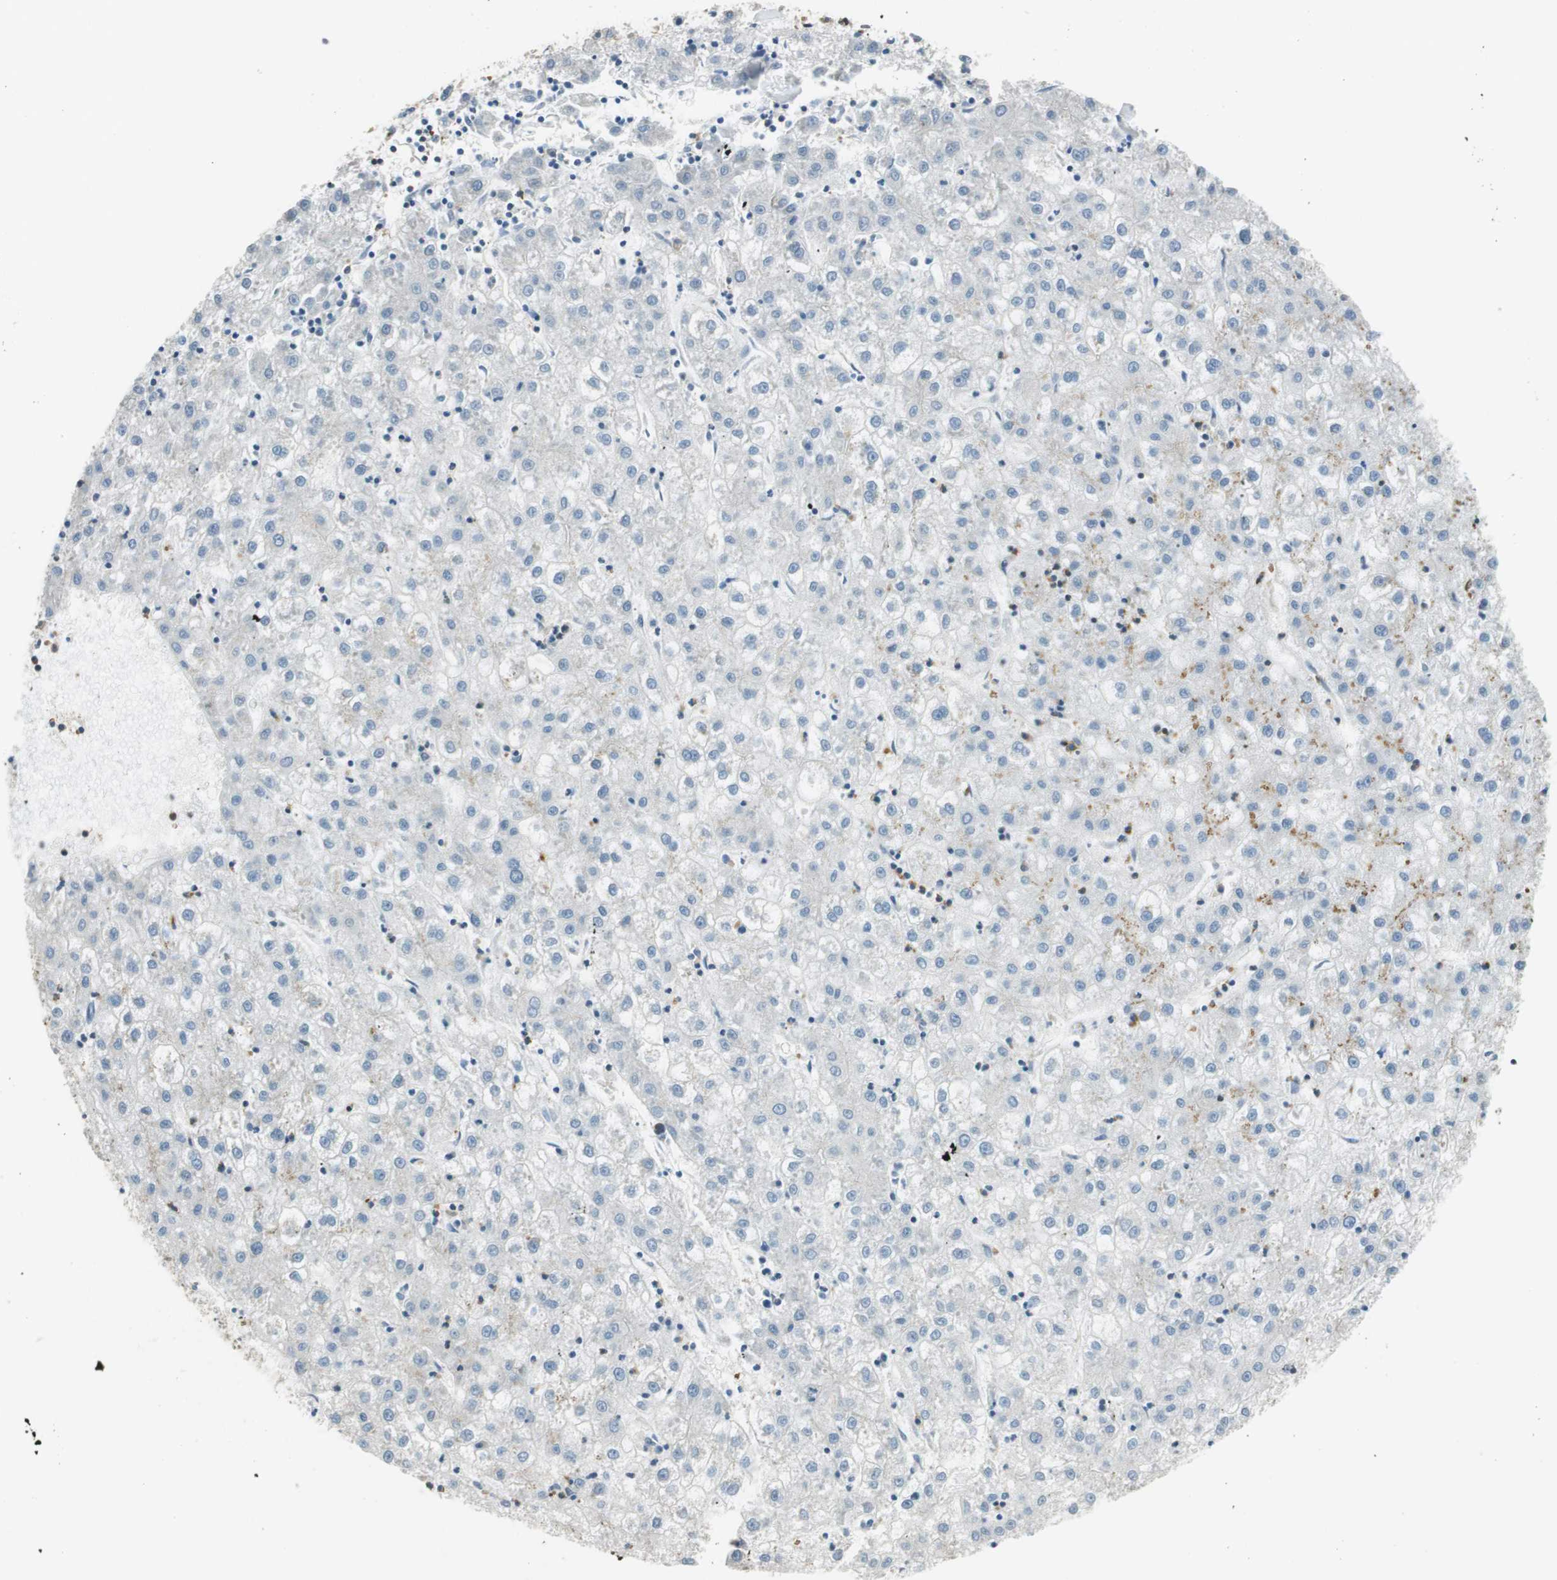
{"staining": {"intensity": "weak", "quantity": "<25%", "location": "cytoplasmic/membranous"}, "tissue": "liver cancer", "cell_type": "Tumor cells", "image_type": "cancer", "snomed": [{"axis": "morphology", "description": "Carcinoma, Hepatocellular, NOS"}, {"axis": "topography", "description": "Liver"}], "caption": "Immunohistochemical staining of human liver hepatocellular carcinoma exhibits no significant staining in tumor cells.", "gene": "PI4K2B", "patient": {"sex": "male", "age": 72}}